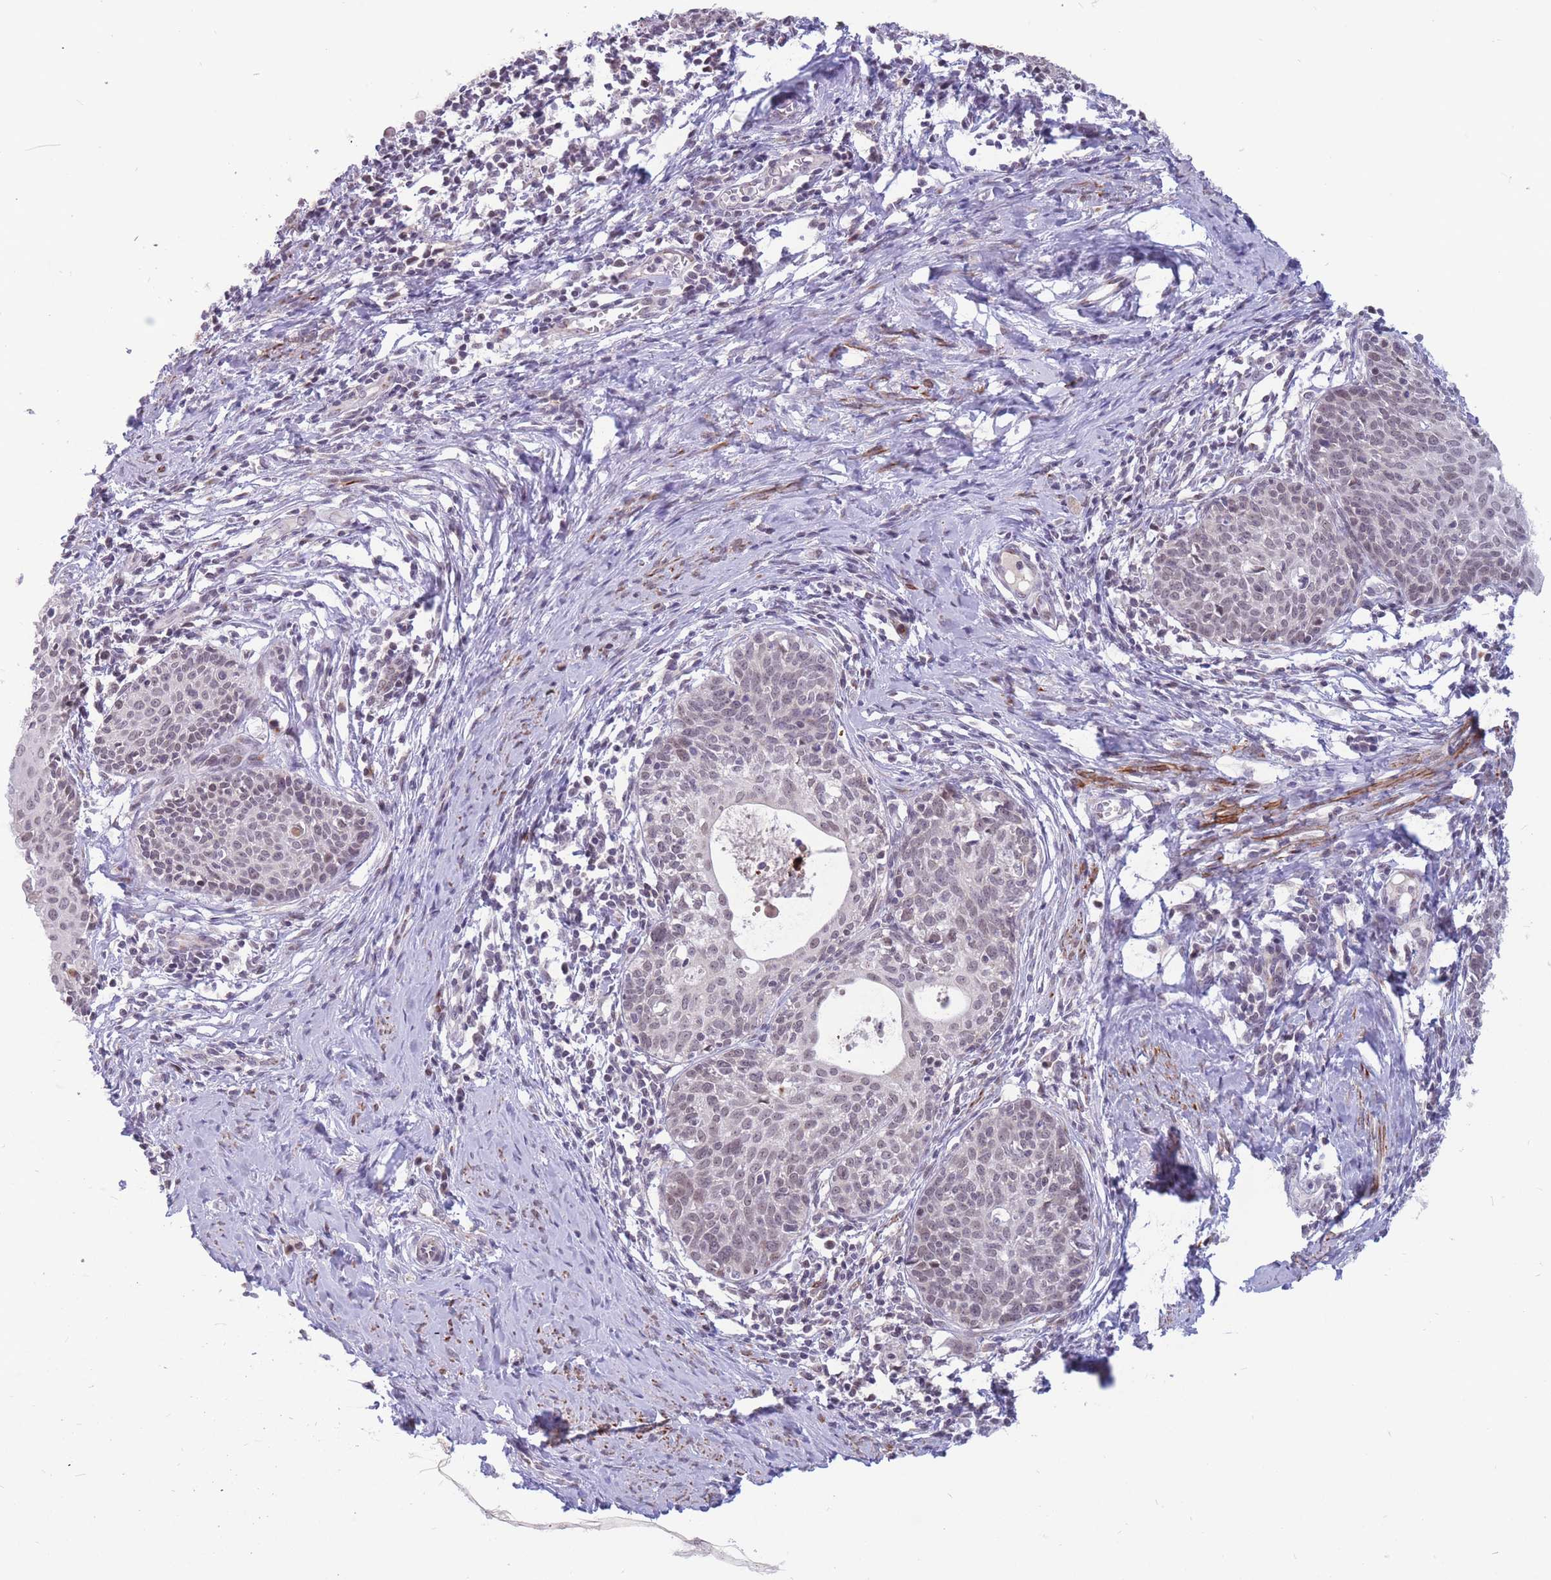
{"staining": {"intensity": "negative", "quantity": "none", "location": "none"}, "tissue": "cervical cancer", "cell_type": "Tumor cells", "image_type": "cancer", "snomed": [{"axis": "morphology", "description": "Squamous cell carcinoma, NOS"}, {"axis": "topography", "description": "Cervix"}], "caption": "Tumor cells show no significant protein staining in cervical cancer.", "gene": "ADD2", "patient": {"sex": "female", "age": 52}}